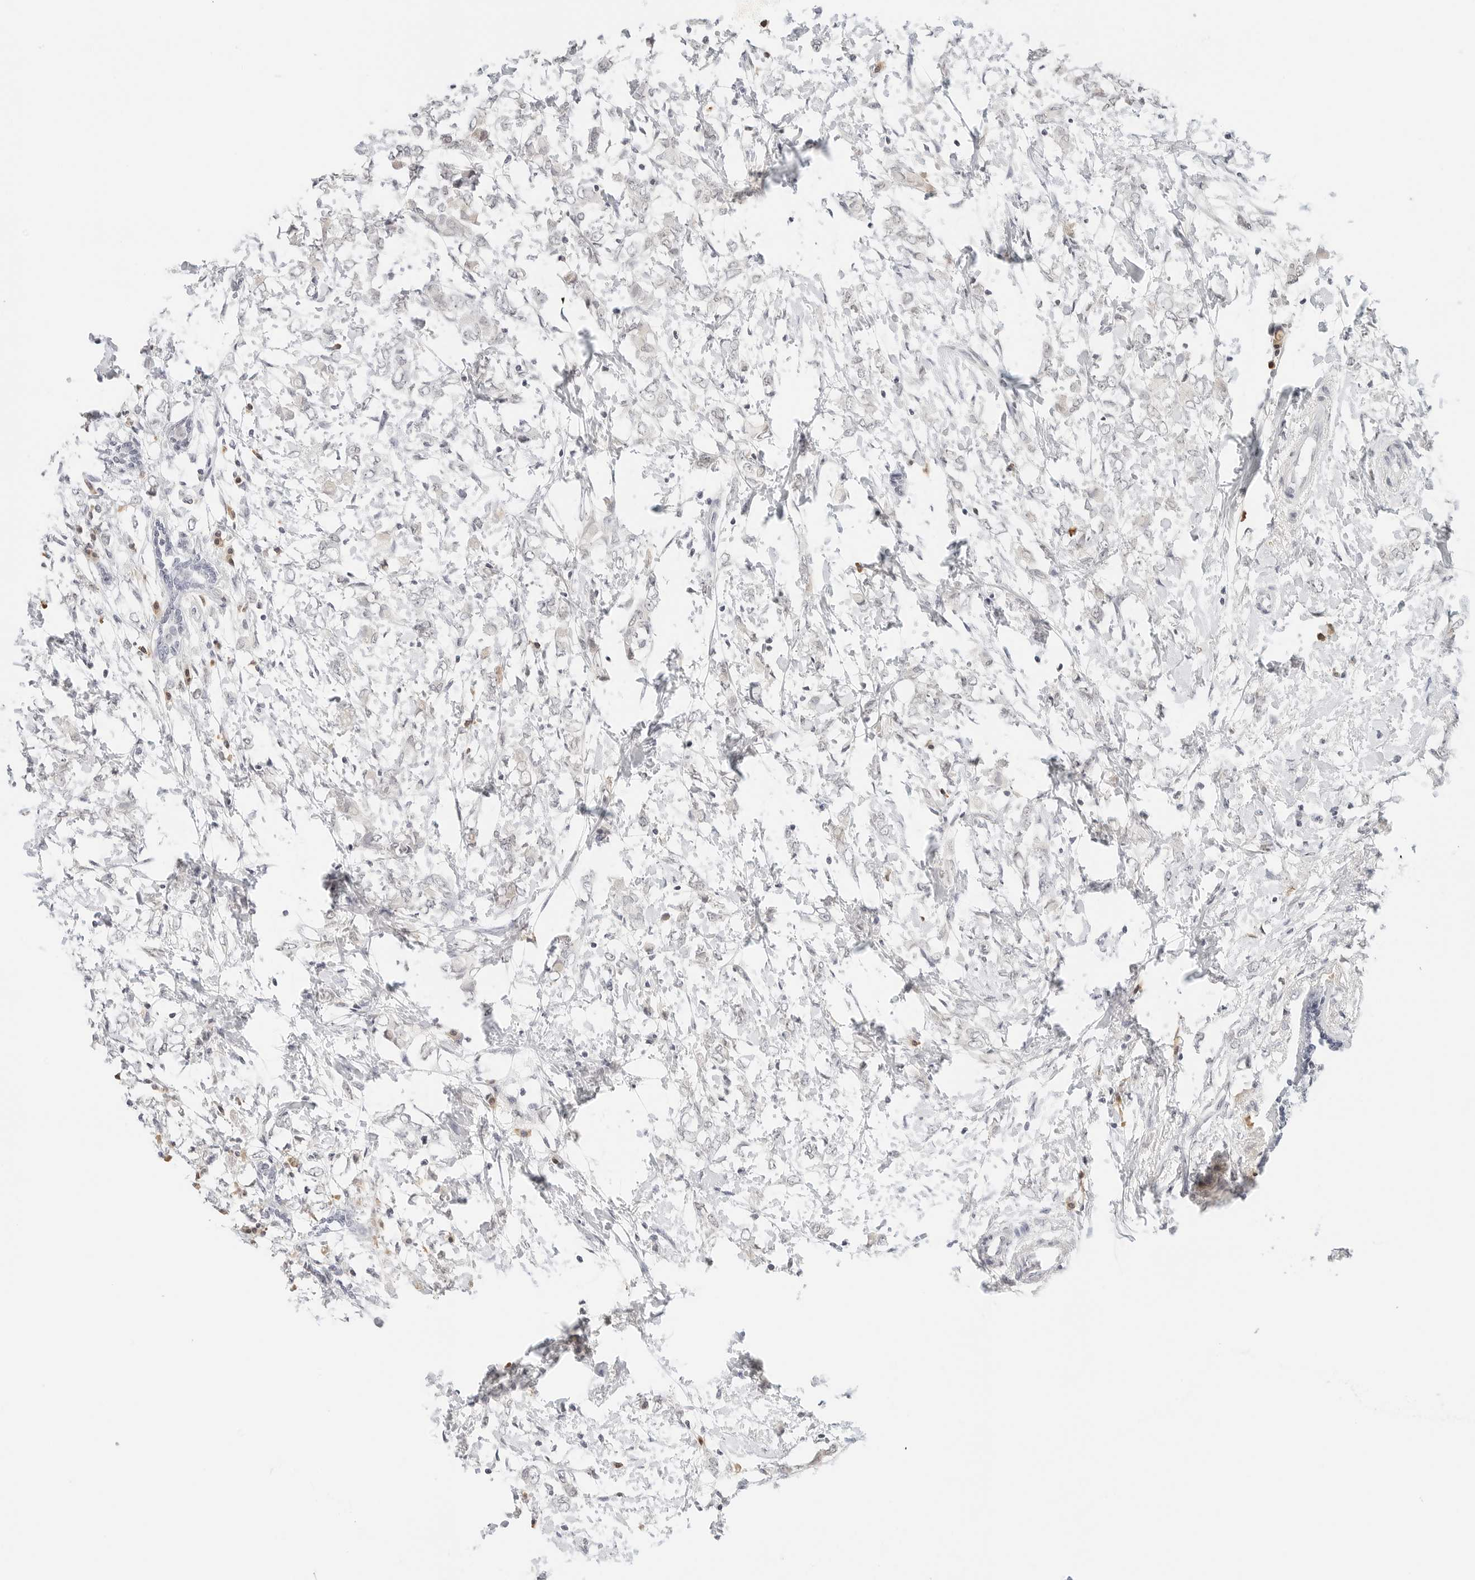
{"staining": {"intensity": "negative", "quantity": "none", "location": "none"}, "tissue": "breast cancer", "cell_type": "Tumor cells", "image_type": "cancer", "snomed": [{"axis": "morphology", "description": "Normal tissue, NOS"}, {"axis": "morphology", "description": "Lobular carcinoma"}, {"axis": "topography", "description": "Breast"}], "caption": "A histopathology image of breast lobular carcinoma stained for a protein demonstrates no brown staining in tumor cells.", "gene": "NEO1", "patient": {"sex": "female", "age": 47}}